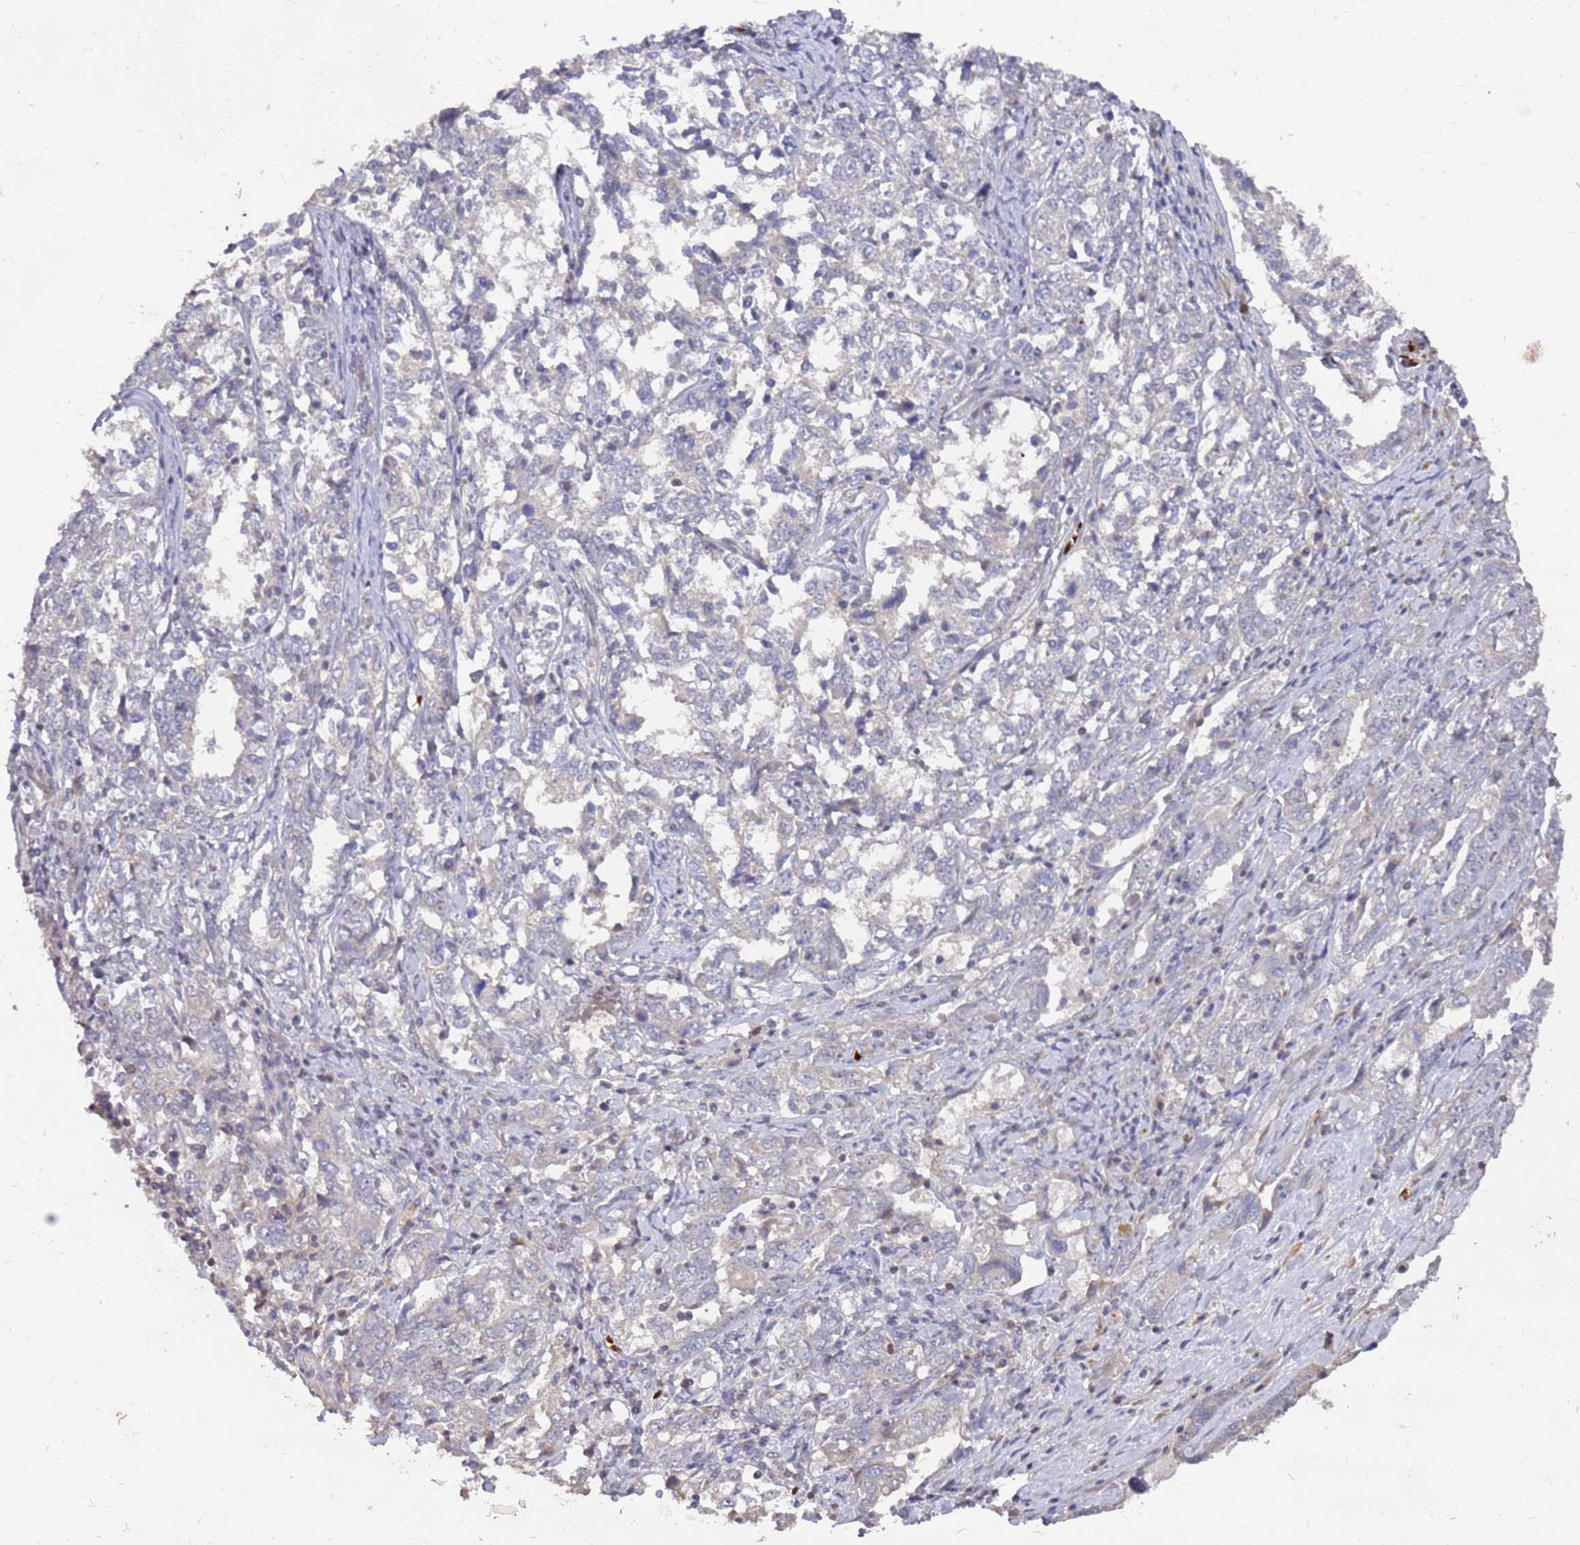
{"staining": {"intensity": "negative", "quantity": "none", "location": "none"}, "tissue": "ovarian cancer", "cell_type": "Tumor cells", "image_type": "cancer", "snomed": [{"axis": "morphology", "description": "Carcinoma, endometroid"}, {"axis": "topography", "description": "Ovary"}], "caption": "Immunohistochemistry image of neoplastic tissue: endometroid carcinoma (ovarian) stained with DAB shows no significant protein expression in tumor cells.", "gene": "LACC1", "patient": {"sex": "female", "age": 62}}